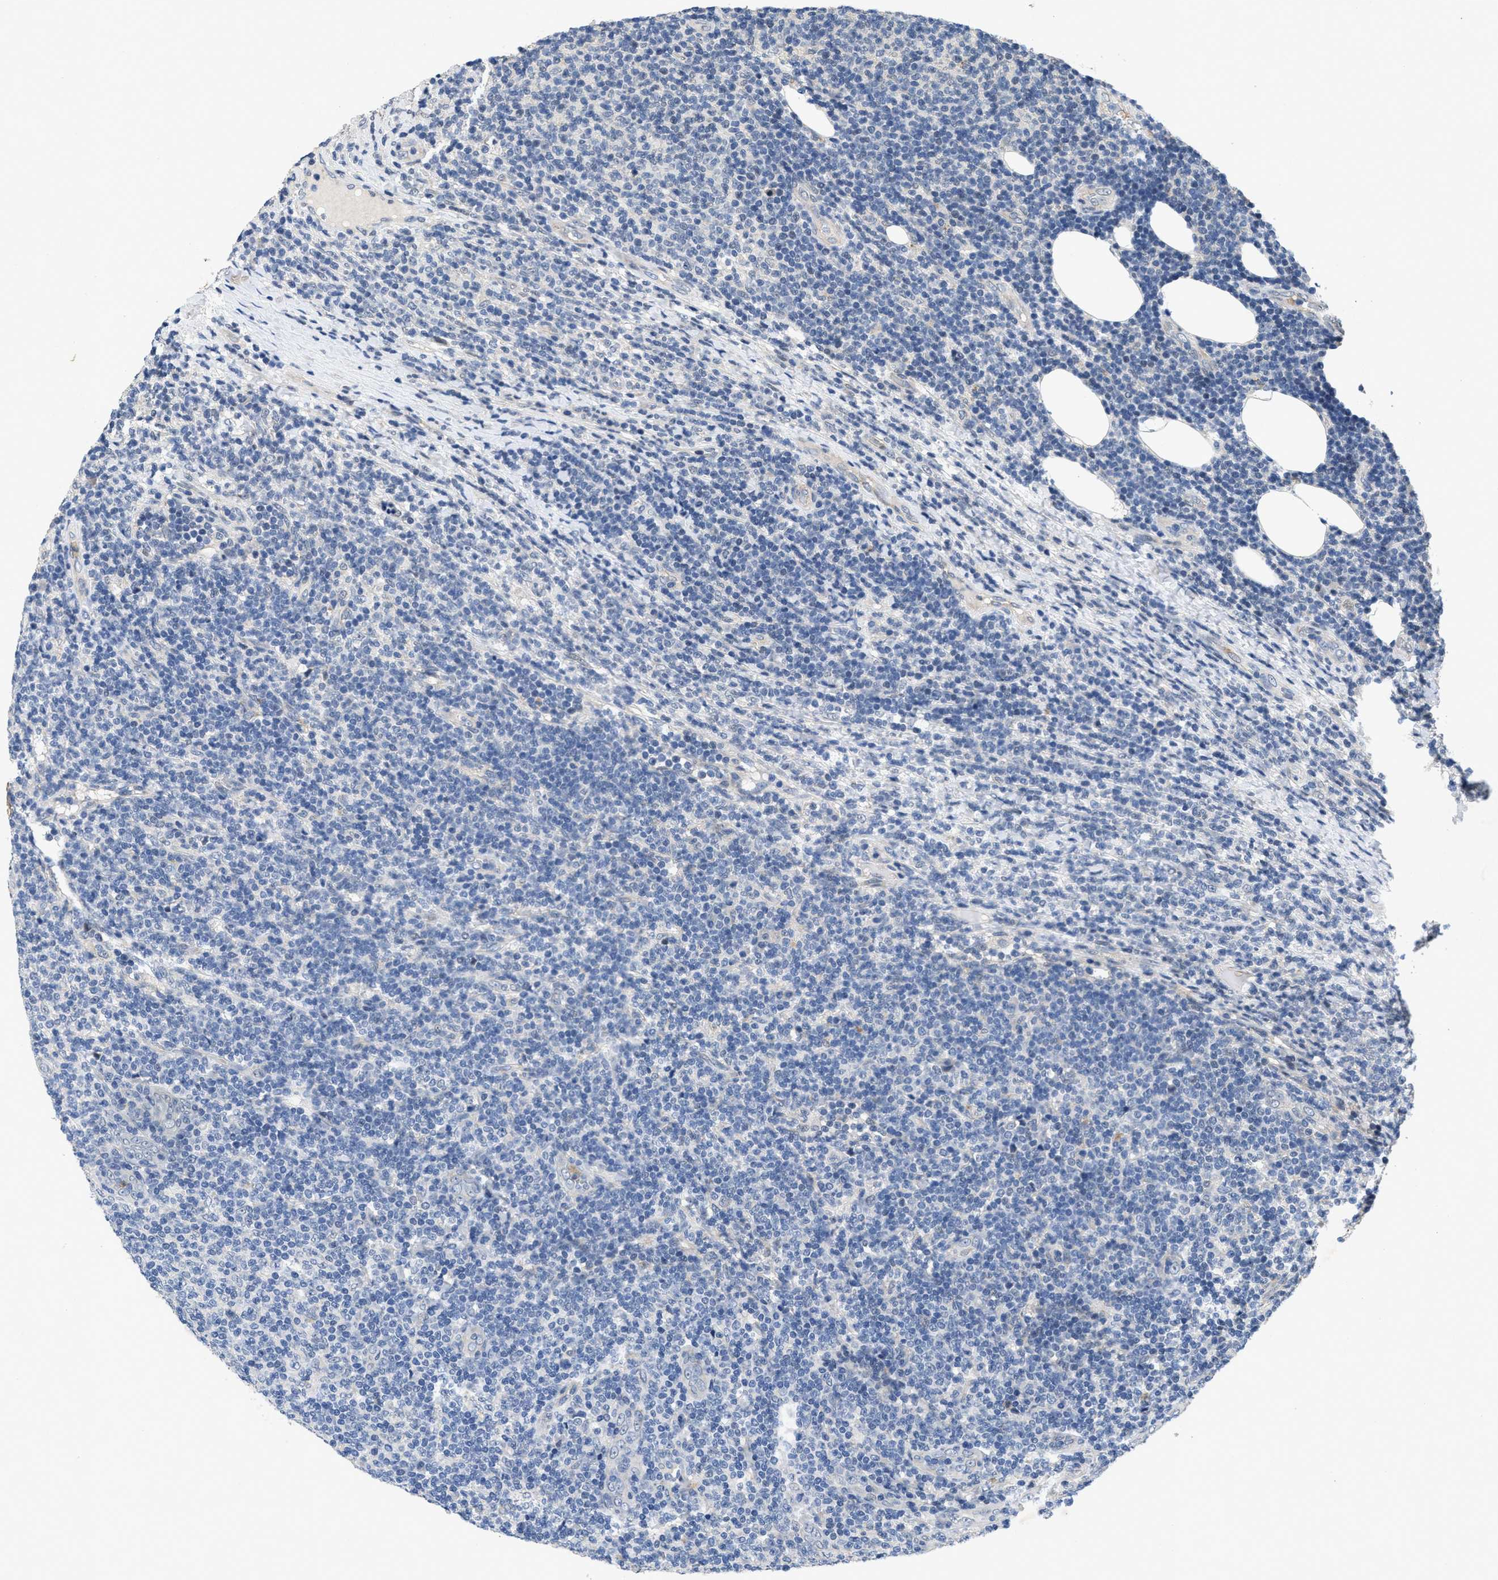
{"staining": {"intensity": "negative", "quantity": "none", "location": "none"}, "tissue": "lymphoma", "cell_type": "Tumor cells", "image_type": "cancer", "snomed": [{"axis": "morphology", "description": "Malignant lymphoma, non-Hodgkin's type, Low grade"}, {"axis": "topography", "description": "Lymph node"}], "caption": "DAB (3,3'-diaminobenzidine) immunohistochemical staining of malignant lymphoma, non-Hodgkin's type (low-grade) shows no significant staining in tumor cells.", "gene": "PAPOLG", "patient": {"sex": "male", "age": 66}}